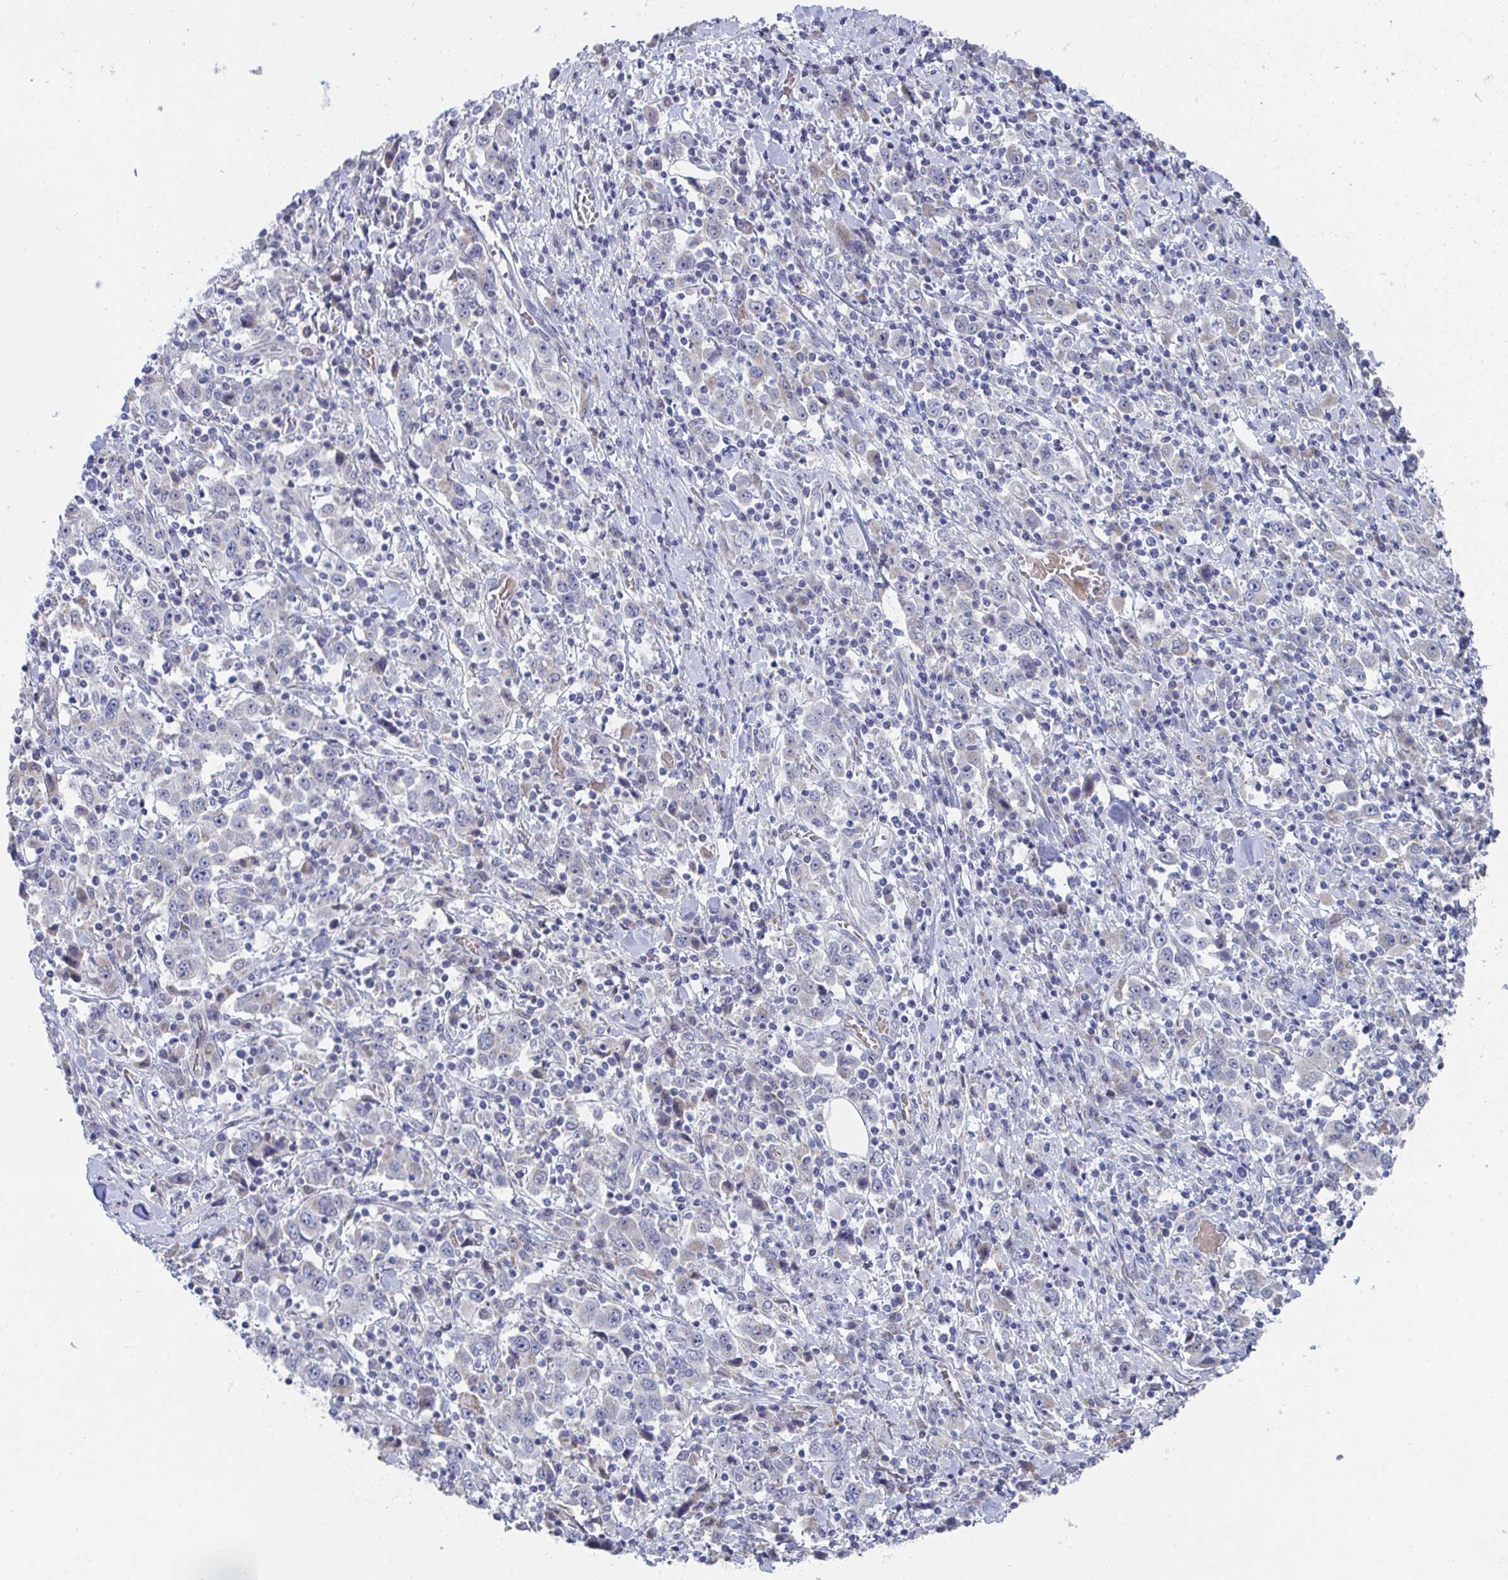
{"staining": {"intensity": "negative", "quantity": "none", "location": "none"}, "tissue": "stomach cancer", "cell_type": "Tumor cells", "image_type": "cancer", "snomed": [{"axis": "morphology", "description": "Normal tissue, NOS"}, {"axis": "morphology", "description": "Adenocarcinoma, NOS"}, {"axis": "topography", "description": "Stomach, upper"}, {"axis": "topography", "description": "Stomach"}], "caption": "An immunohistochemistry (IHC) micrograph of adenocarcinoma (stomach) is shown. There is no staining in tumor cells of adenocarcinoma (stomach). (DAB (3,3'-diaminobenzidine) immunohistochemistry (IHC), high magnification).", "gene": "VWDE", "patient": {"sex": "male", "age": 59}}